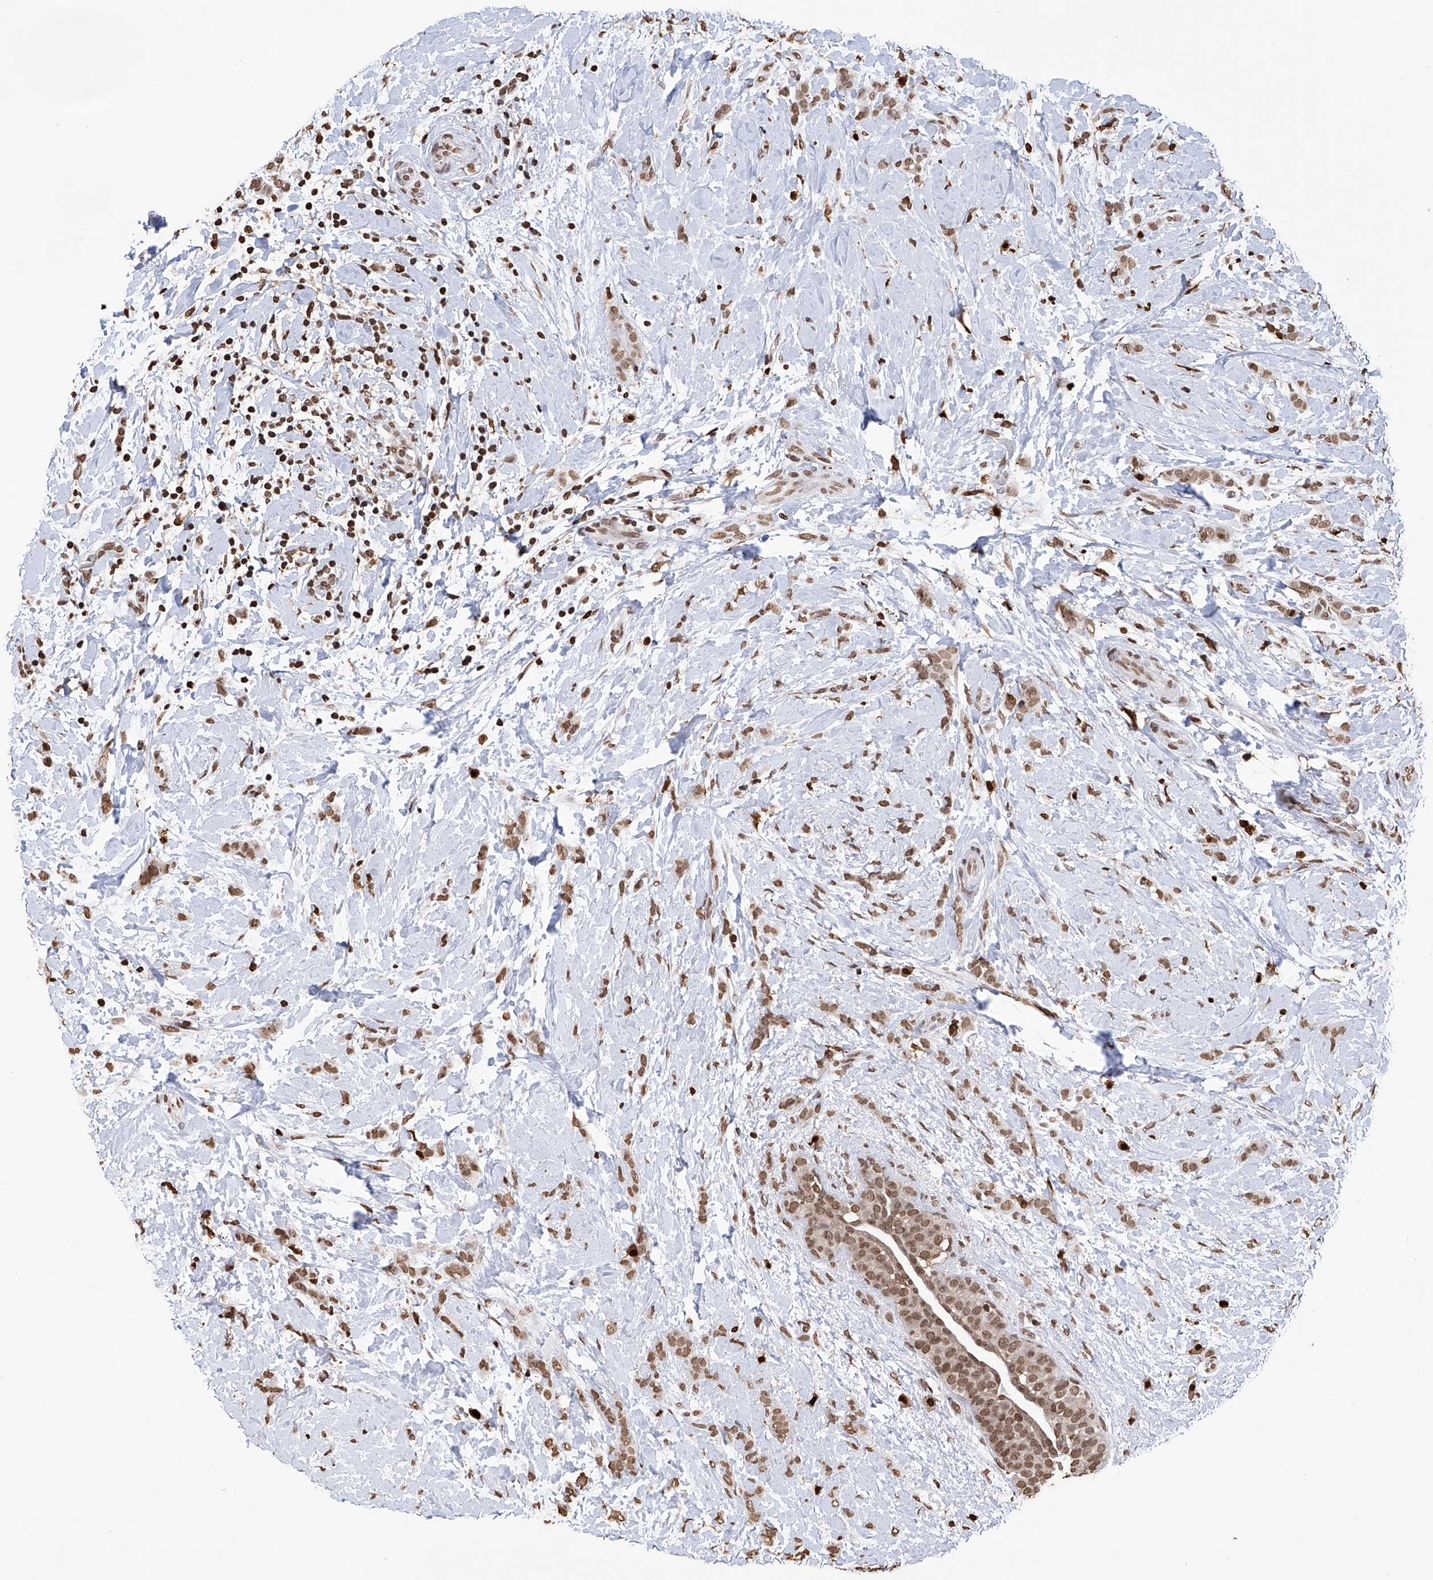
{"staining": {"intensity": "moderate", "quantity": ">75%", "location": "nuclear"}, "tissue": "breast cancer", "cell_type": "Tumor cells", "image_type": "cancer", "snomed": [{"axis": "morphology", "description": "Lobular carcinoma, in situ"}, {"axis": "morphology", "description": "Lobular carcinoma"}, {"axis": "topography", "description": "Breast"}], "caption": "An image showing moderate nuclear expression in approximately >75% of tumor cells in breast cancer (lobular carcinoma), as visualized by brown immunohistochemical staining.", "gene": "CFAP410", "patient": {"sex": "female", "age": 41}}